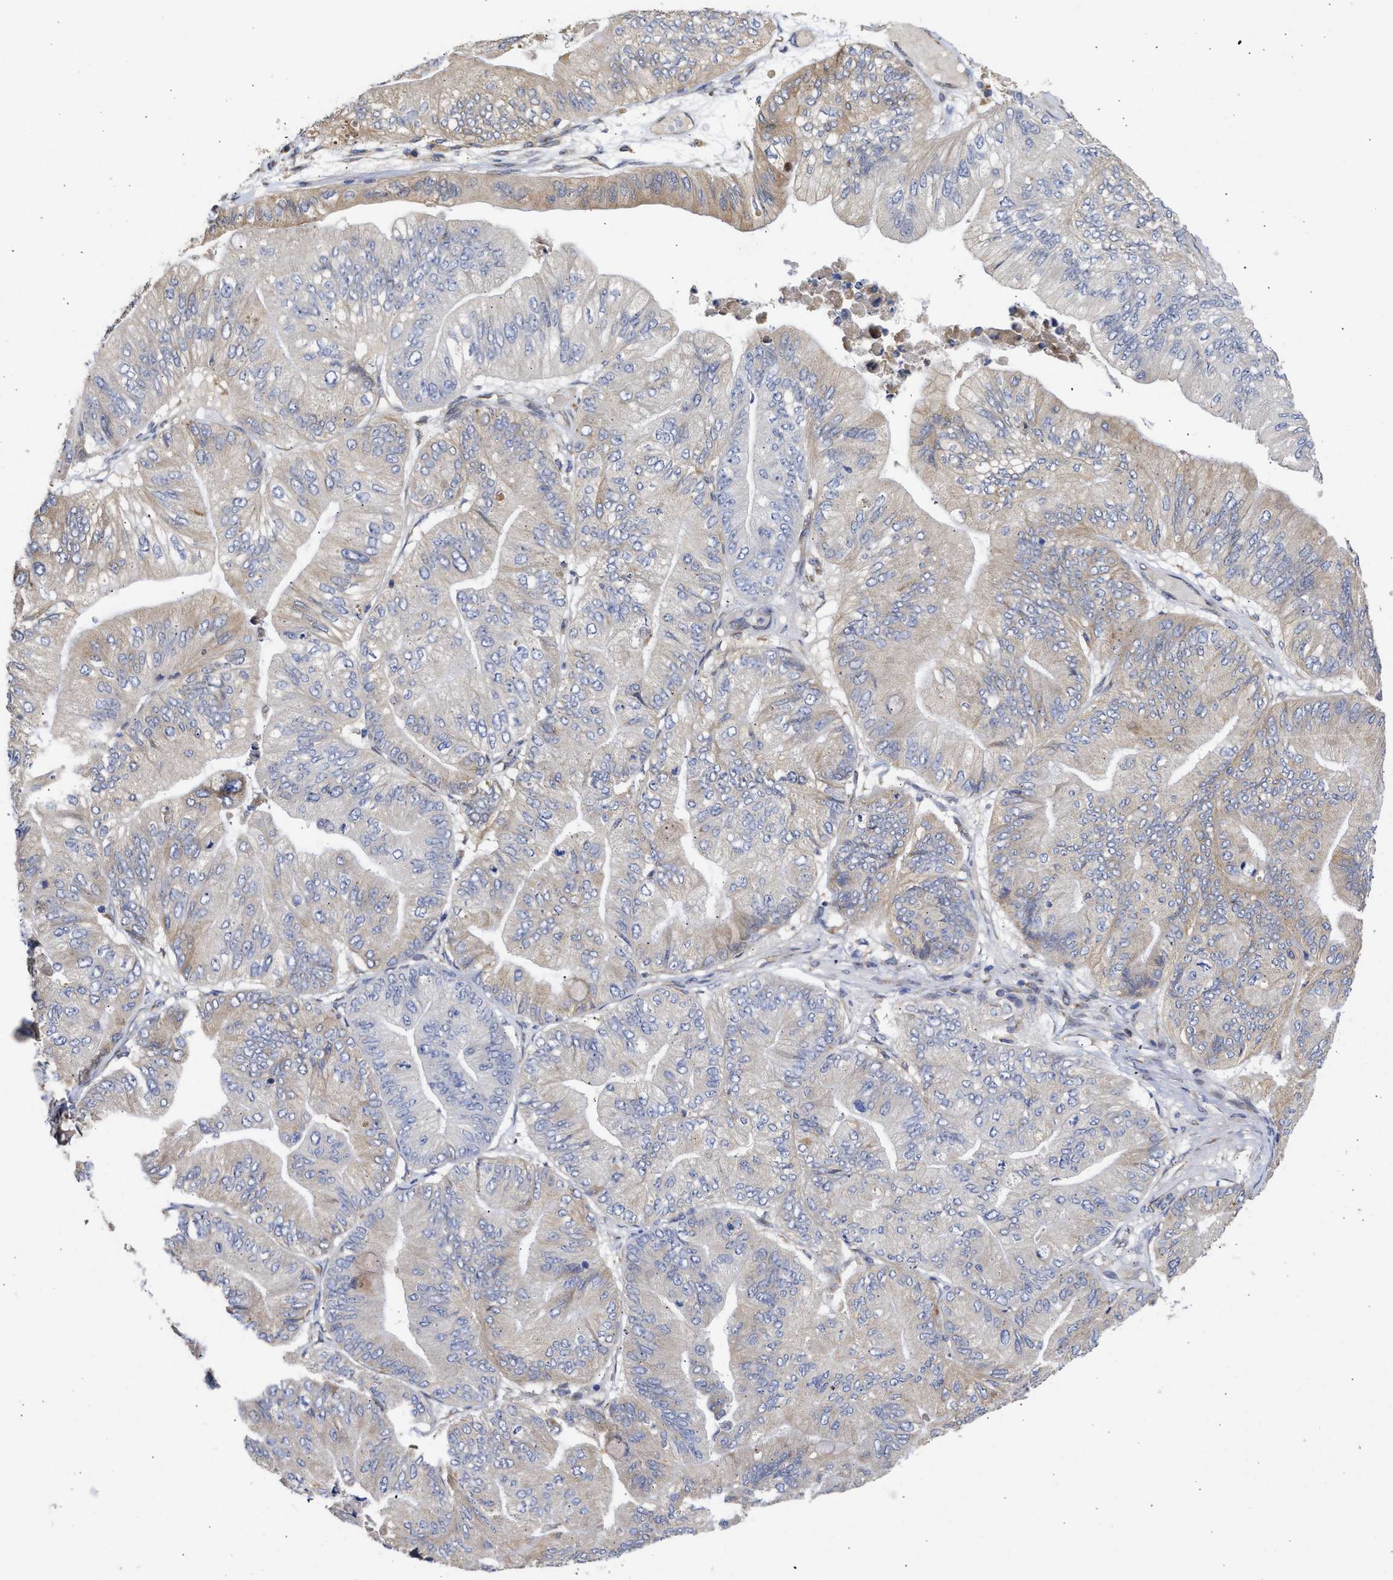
{"staining": {"intensity": "weak", "quantity": "<25%", "location": "cytoplasmic/membranous"}, "tissue": "ovarian cancer", "cell_type": "Tumor cells", "image_type": "cancer", "snomed": [{"axis": "morphology", "description": "Cystadenocarcinoma, mucinous, NOS"}, {"axis": "topography", "description": "Ovary"}], "caption": "A high-resolution micrograph shows immunohistochemistry (IHC) staining of ovarian mucinous cystadenocarcinoma, which shows no significant expression in tumor cells. Brightfield microscopy of immunohistochemistry stained with DAB (brown) and hematoxylin (blue), captured at high magnification.", "gene": "TMED1", "patient": {"sex": "female", "age": 61}}